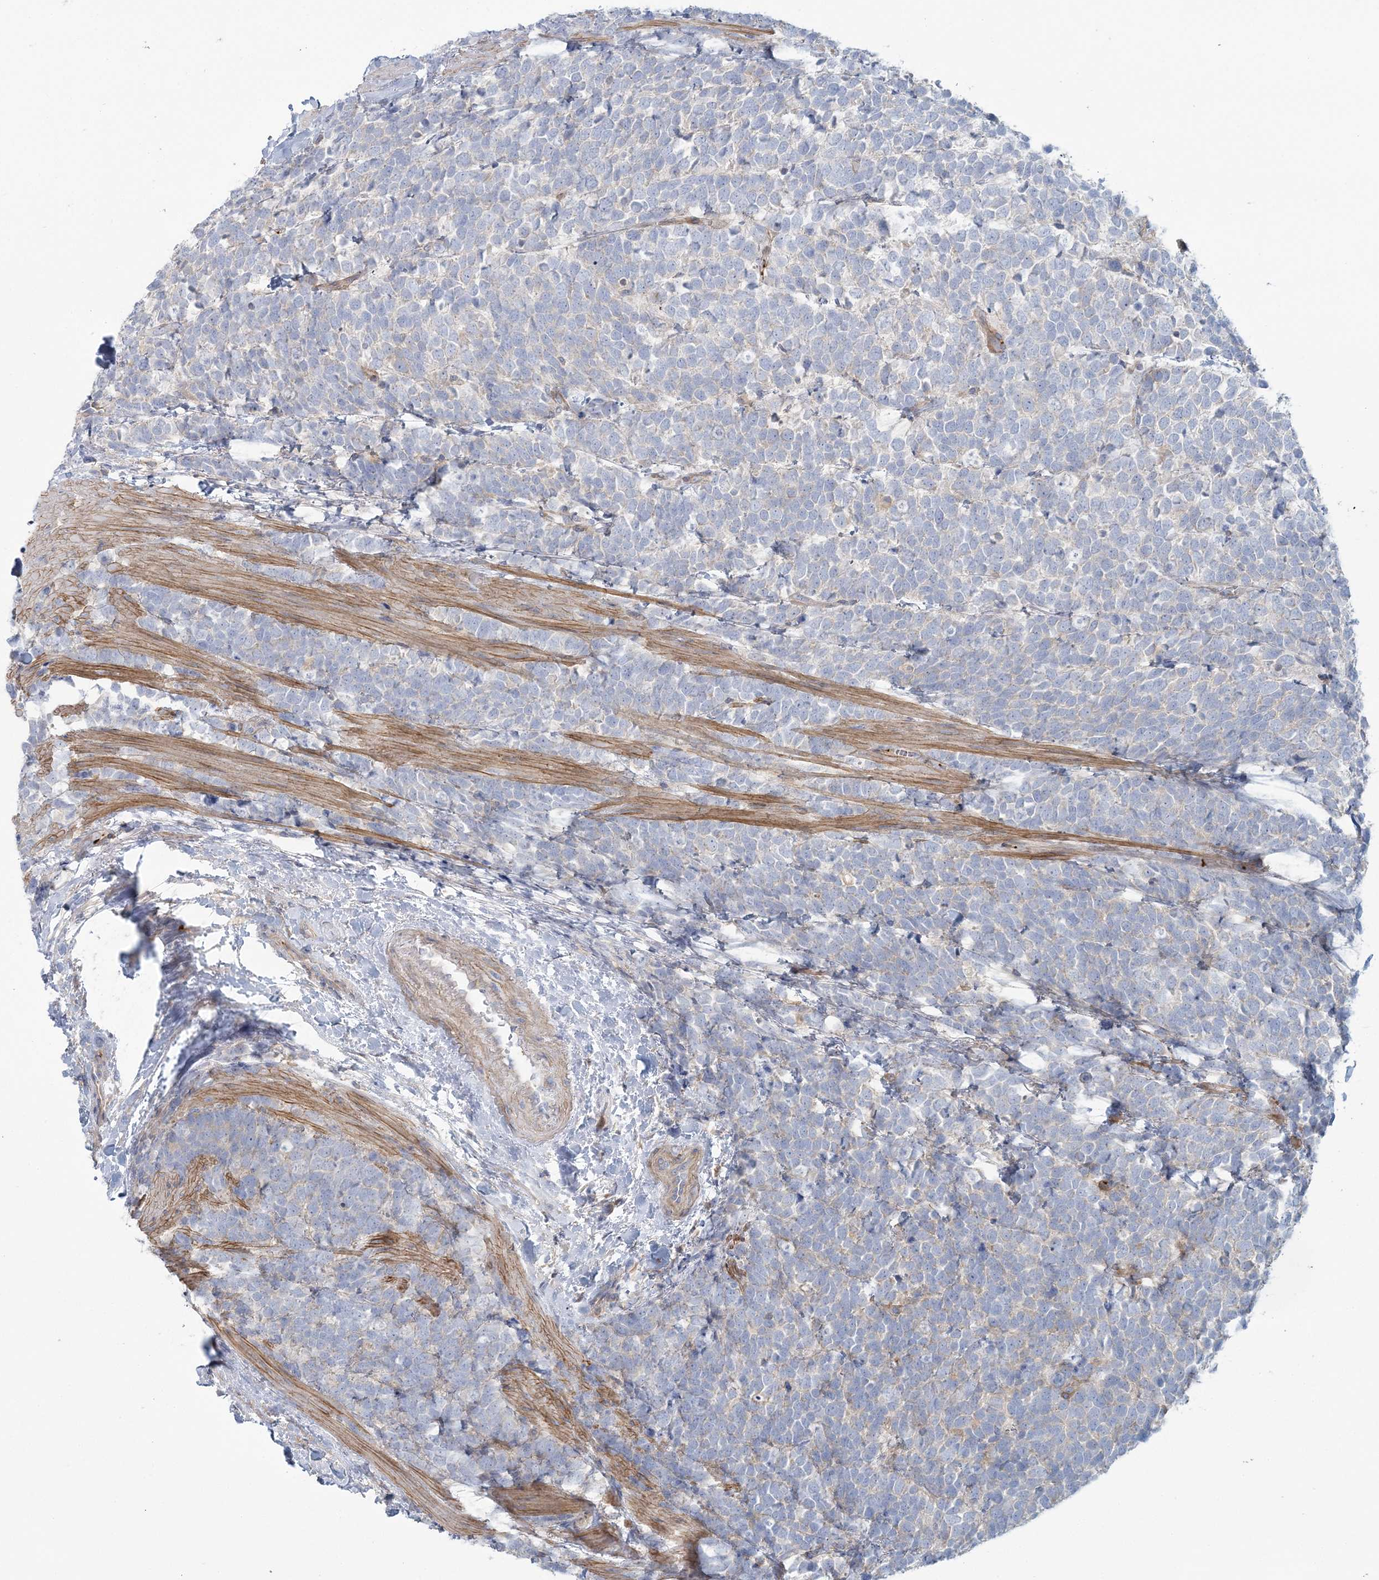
{"staining": {"intensity": "negative", "quantity": "none", "location": "none"}, "tissue": "urothelial cancer", "cell_type": "Tumor cells", "image_type": "cancer", "snomed": [{"axis": "morphology", "description": "Urothelial carcinoma, High grade"}, {"axis": "topography", "description": "Urinary bladder"}], "caption": "High magnification brightfield microscopy of urothelial cancer stained with DAB (brown) and counterstained with hematoxylin (blue): tumor cells show no significant positivity.", "gene": "CUEDC2", "patient": {"sex": "female", "age": 82}}